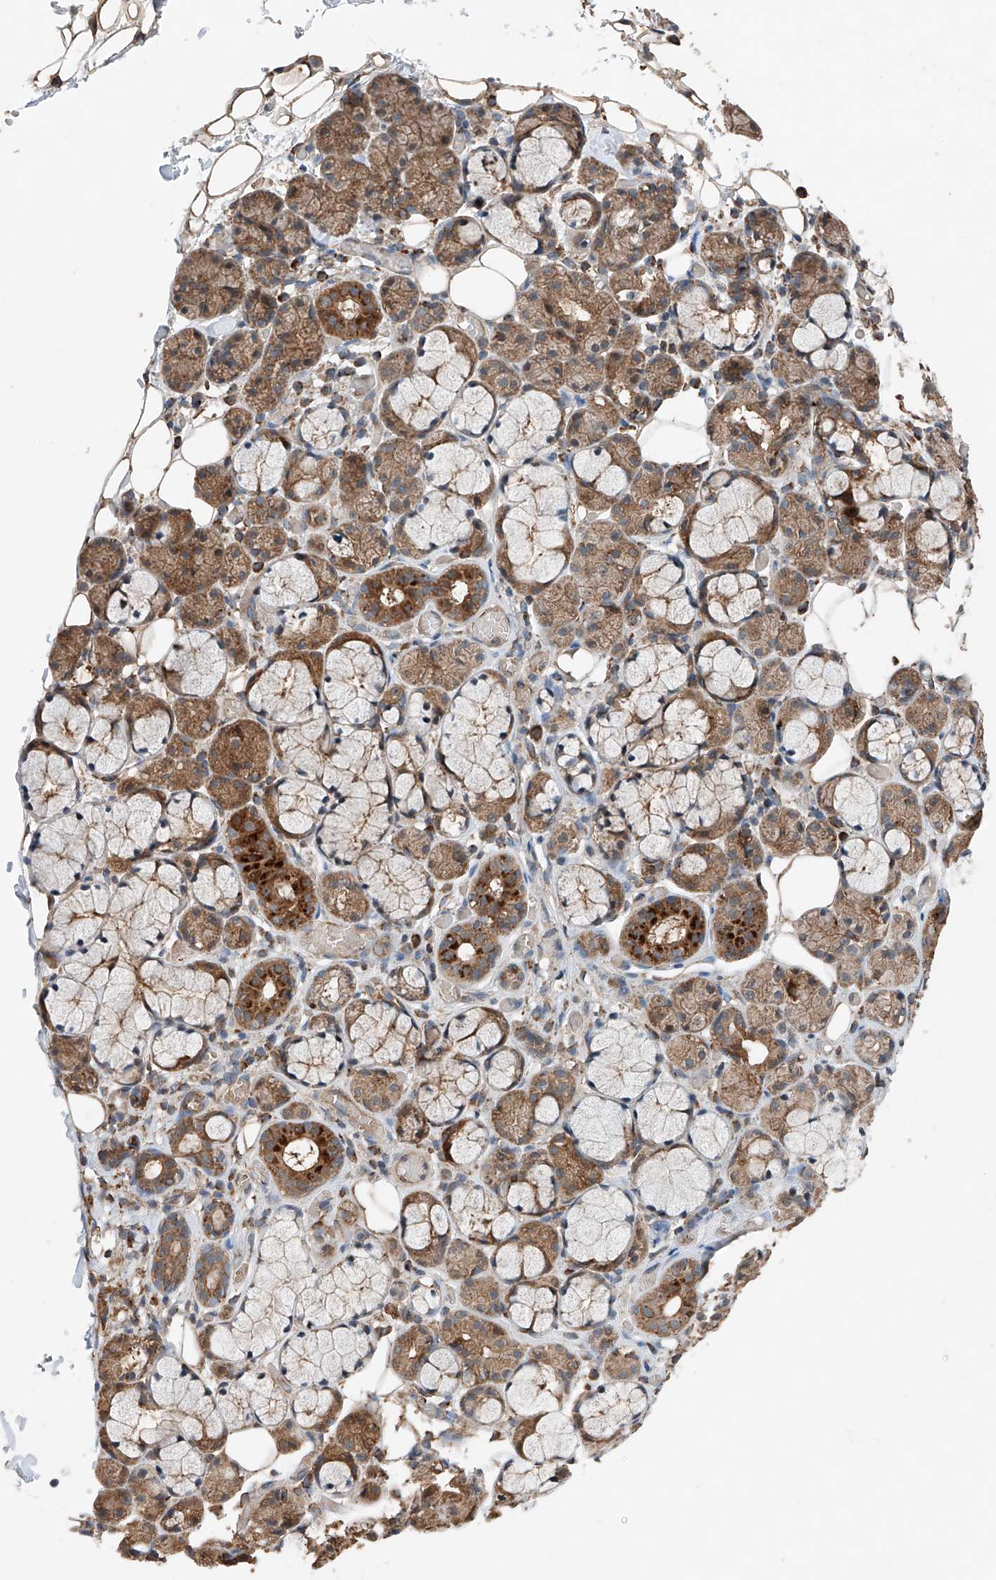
{"staining": {"intensity": "moderate", "quantity": "25%-75%", "location": "cytoplasmic/membranous"}, "tissue": "salivary gland", "cell_type": "Glandular cells", "image_type": "normal", "snomed": [{"axis": "morphology", "description": "Normal tissue, NOS"}, {"axis": "topography", "description": "Salivary gland"}], "caption": "Immunohistochemistry staining of unremarkable salivary gland, which shows medium levels of moderate cytoplasmic/membranous positivity in about 25%-75% of glandular cells indicating moderate cytoplasmic/membranous protein expression. The staining was performed using DAB (3,3'-diaminobenzidine) (brown) for protein detection and nuclei were counterstained in hematoxylin (blue).", "gene": "AP4B1", "patient": {"sex": "male", "age": 63}}